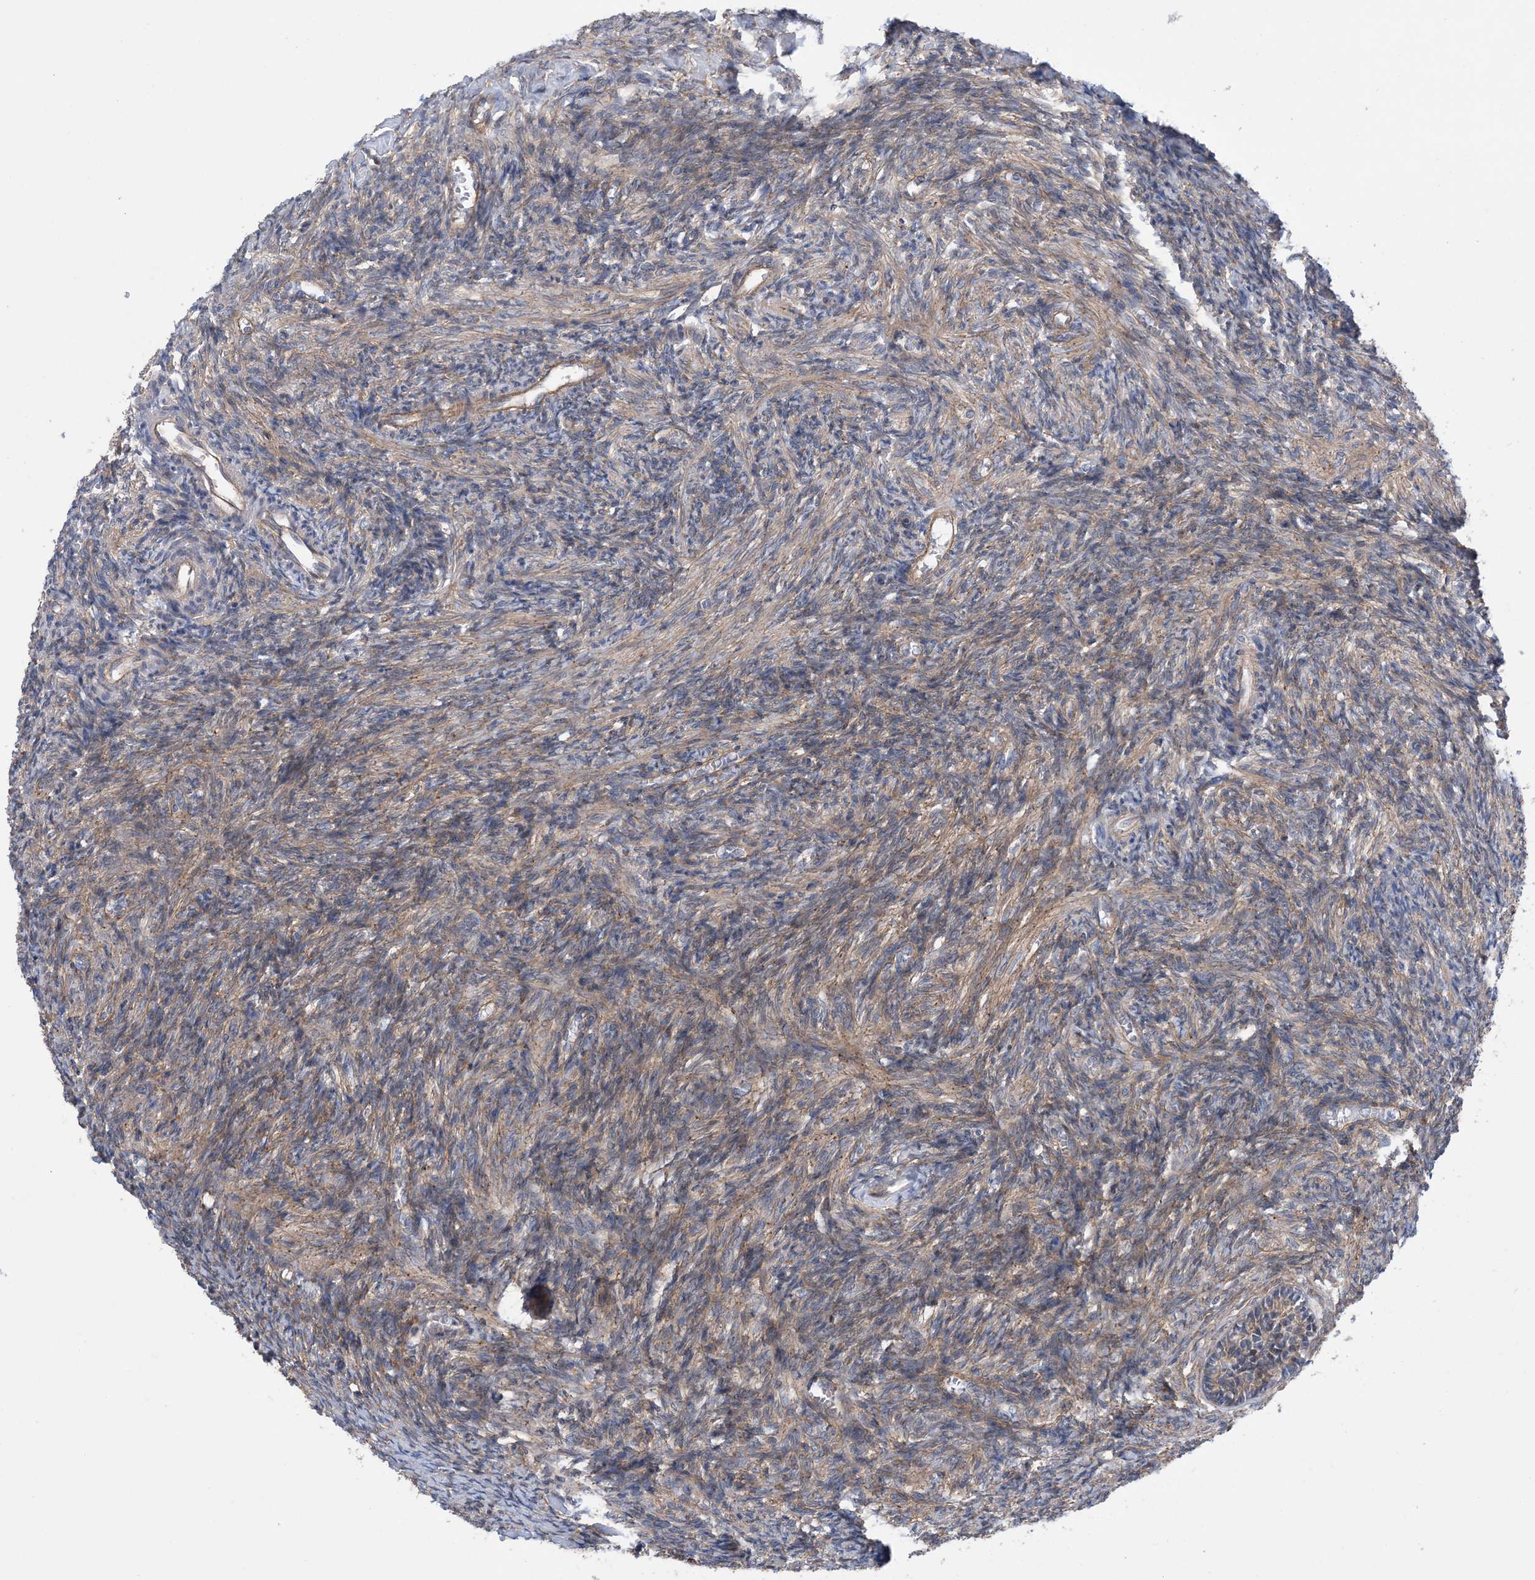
{"staining": {"intensity": "moderate", "quantity": "25%-75%", "location": "cytoplasmic/membranous"}, "tissue": "ovary", "cell_type": "Ovarian stroma cells", "image_type": "normal", "snomed": [{"axis": "morphology", "description": "Normal tissue, NOS"}, {"axis": "topography", "description": "Ovary"}], "caption": "Immunohistochemistry (DAB (3,3'-diaminobenzidine)) staining of unremarkable human ovary reveals moderate cytoplasmic/membranous protein expression in about 25%-75% of ovarian stroma cells.", "gene": "EHBP1", "patient": {"sex": "female", "age": 27}}